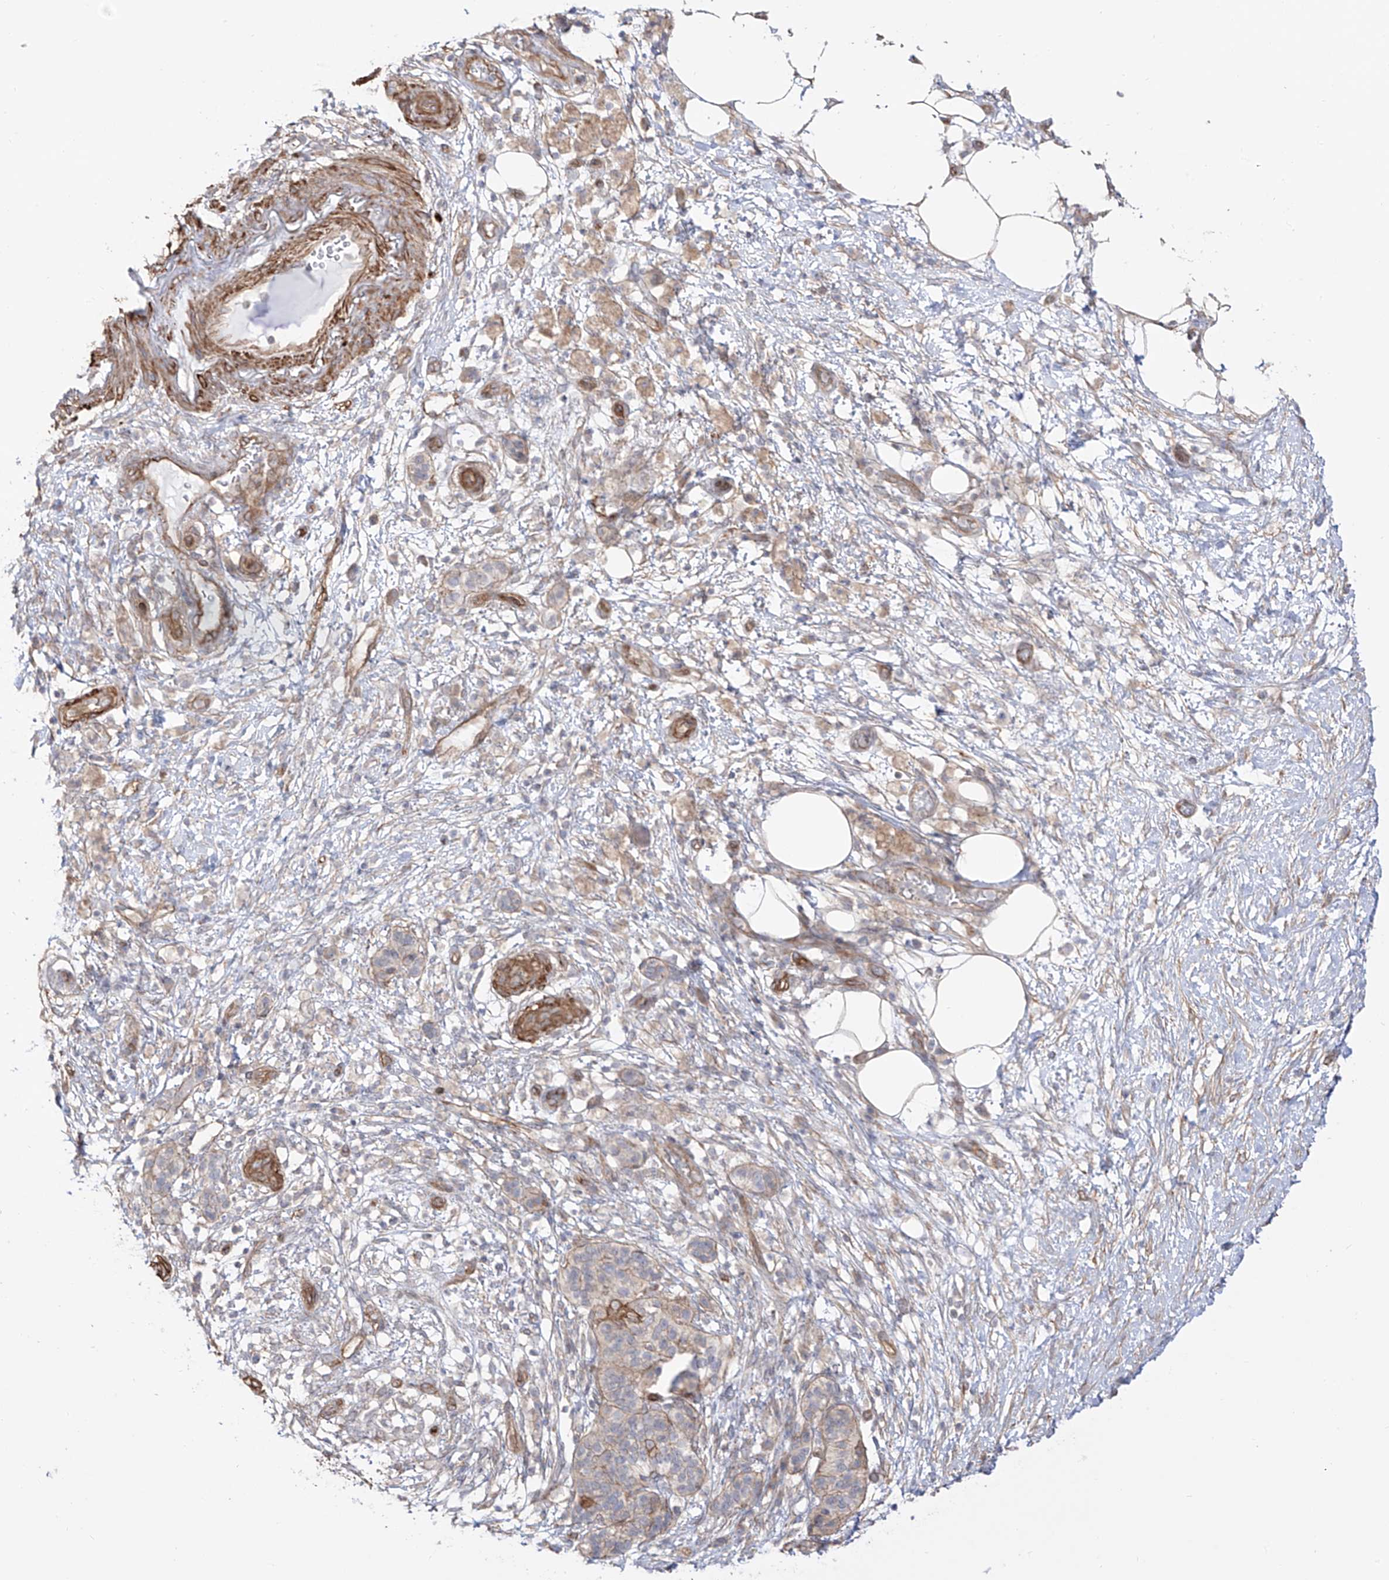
{"staining": {"intensity": "moderate", "quantity": "25%-75%", "location": "cytoplasmic/membranous"}, "tissue": "pancreatic cancer", "cell_type": "Tumor cells", "image_type": "cancer", "snomed": [{"axis": "morphology", "description": "Adenocarcinoma, NOS"}, {"axis": "topography", "description": "Pancreas"}], "caption": "Immunohistochemical staining of adenocarcinoma (pancreatic) shows medium levels of moderate cytoplasmic/membranous expression in about 25%-75% of tumor cells.", "gene": "ZNF180", "patient": {"sex": "female", "age": 78}}